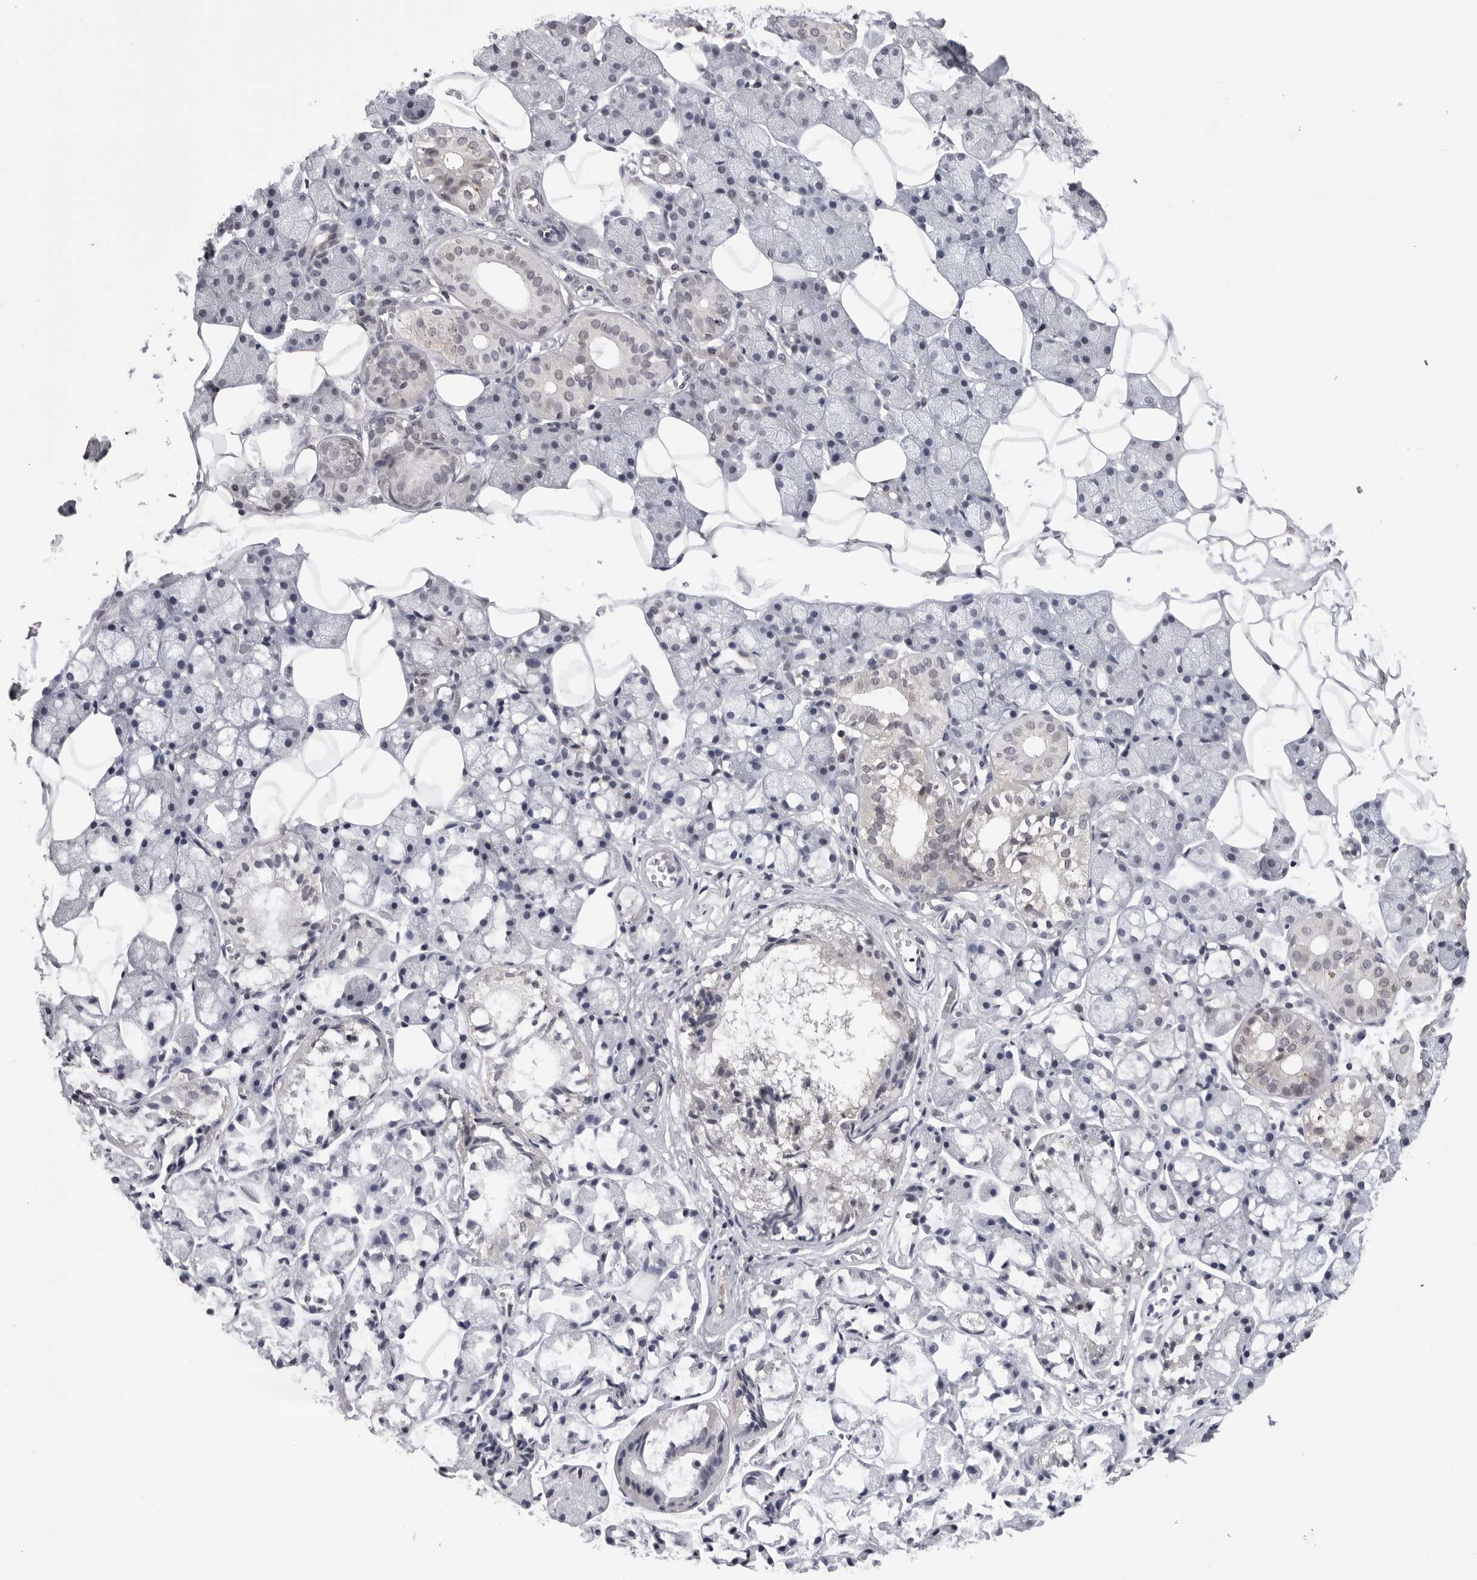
{"staining": {"intensity": "weak", "quantity": "<25%", "location": "cytoplasmic/membranous"}, "tissue": "salivary gland", "cell_type": "Glandular cells", "image_type": "normal", "snomed": [{"axis": "morphology", "description": "Normal tissue, NOS"}, {"axis": "topography", "description": "Salivary gland"}], "caption": "High power microscopy histopathology image of an immunohistochemistry (IHC) micrograph of unremarkable salivary gland, revealing no significant expression in glandular cells.", "gene": "CDK20", "patient": {"sex": "female", "age": 33}}